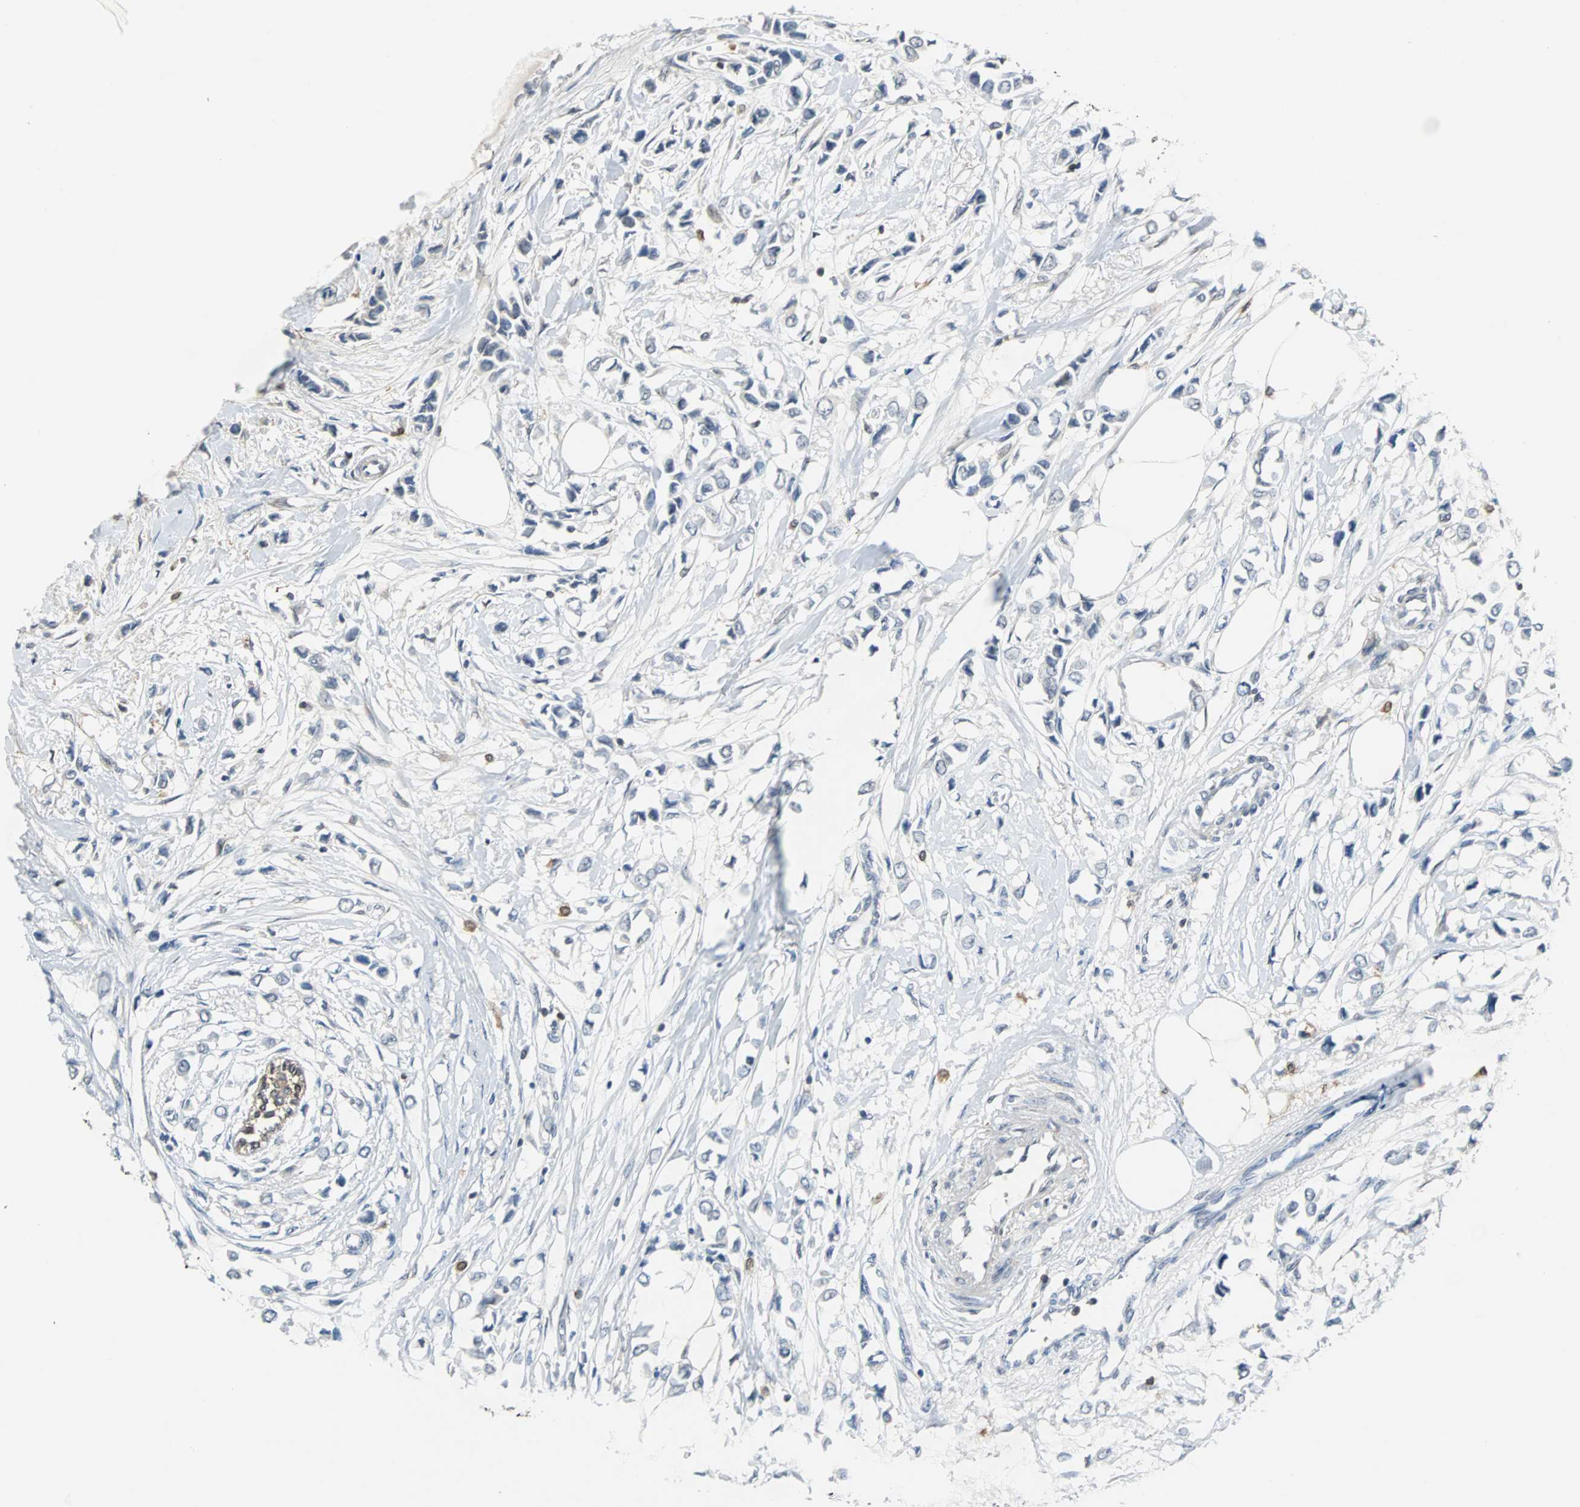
{"staining": {"intensity": "negative", "quantity": "none", "location": "none"}, "tissue": "breast cancer", "cell_type": "Tumor cells", "image_type": "cancer", "snomed": [{"axis": "morphology", "description": "Lobular carcinoma"}, {"axis": "topography", "description": "Breast"}], "caption": "There is no significant staining in tumor cells of lobular carcinoma (breast).", "gene": "SIRT1", "patient": {"sex": "female", "age": 51}}